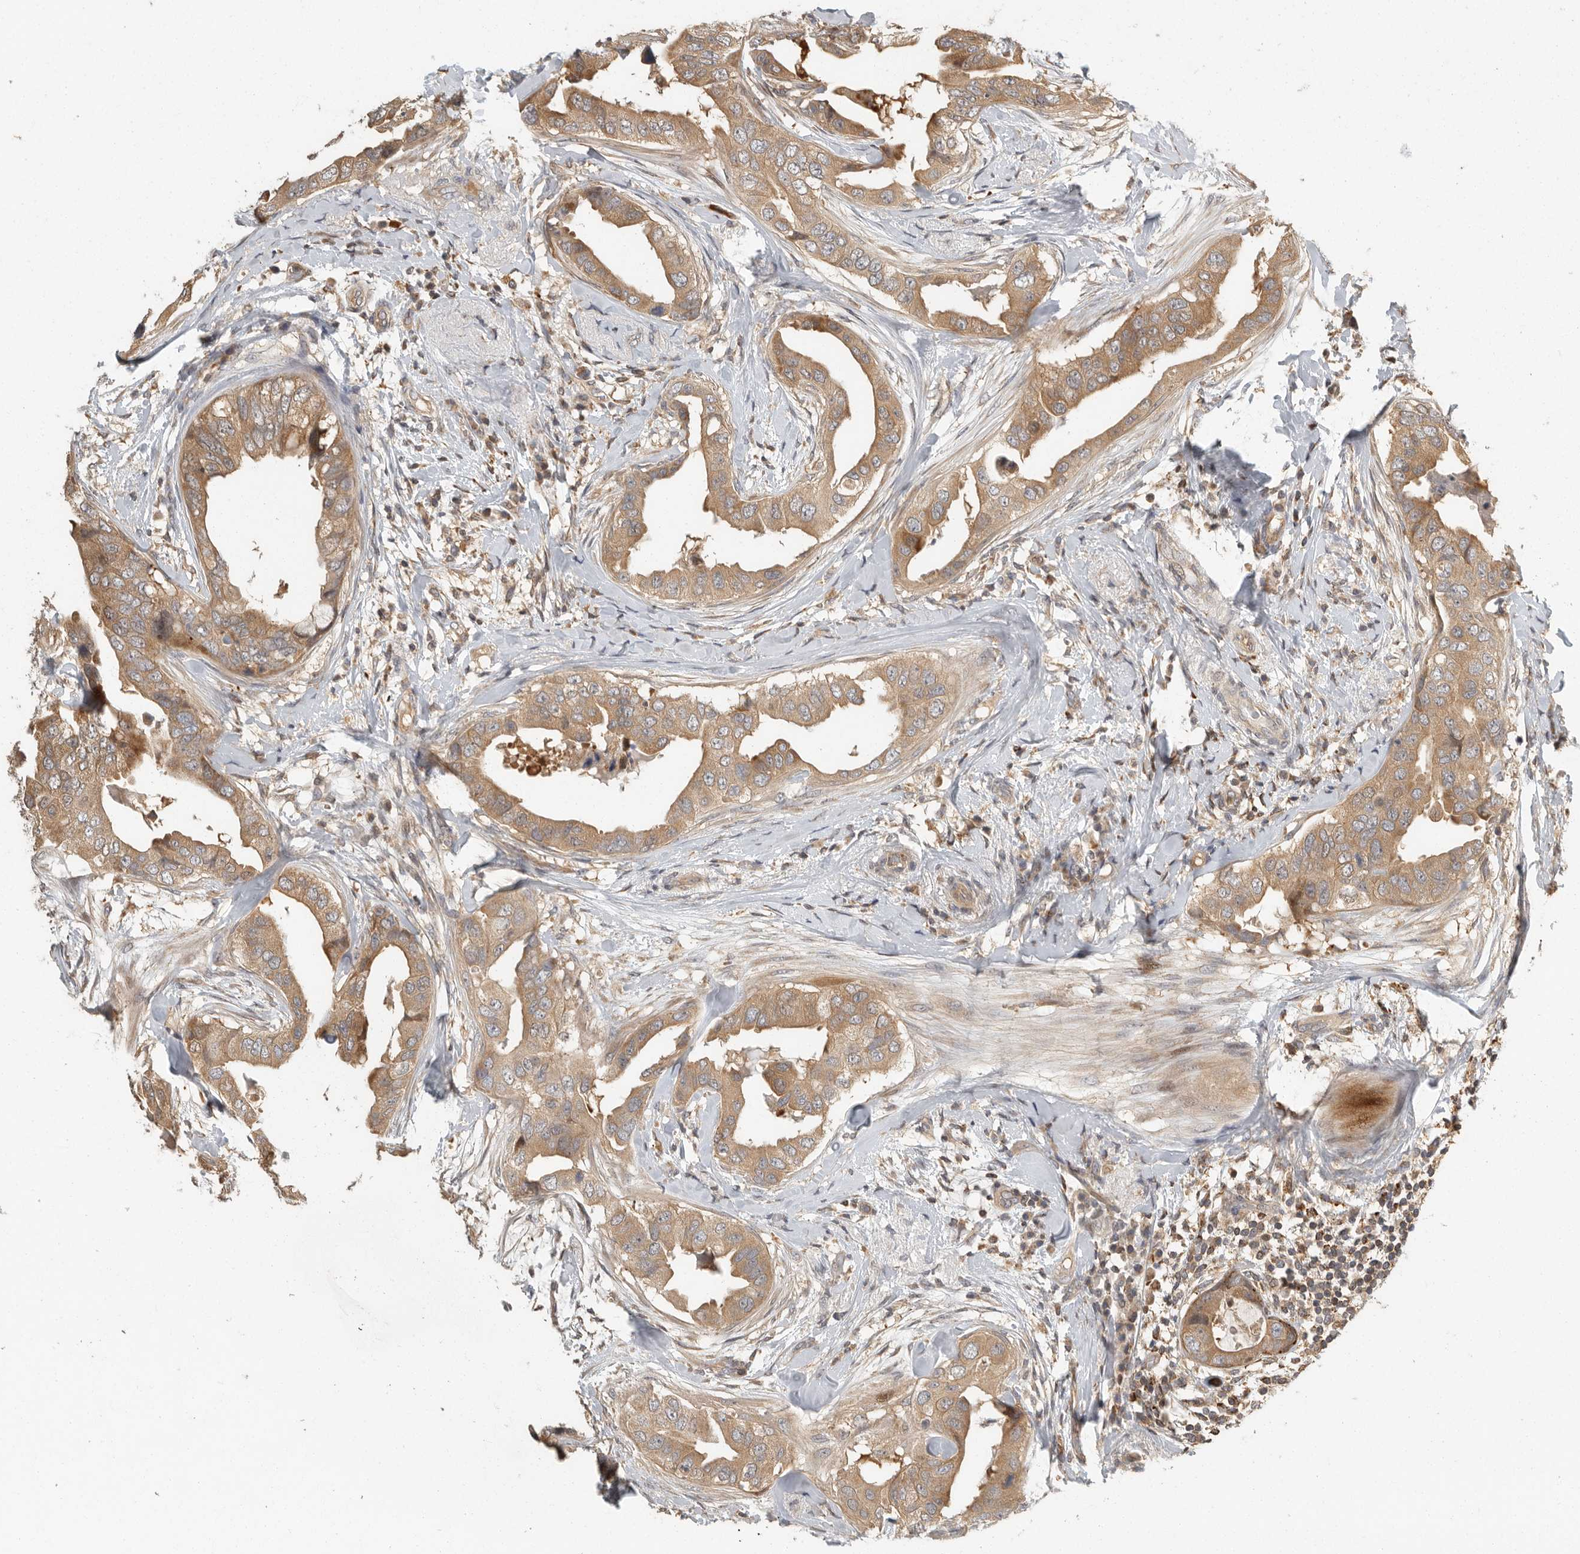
{"staining": {"intensity": "moderate", "quantity": ">75%", "location": "cytoplasmic/membranous"}, "tissue": "breast cancer", "cell_type": "Tumor cells", "image_type": "cancer", "snomed": [{"axis": "morphology", "description": "Duct carcinoma"}, {"axis": "topography", "description": "Breast"}], "caption": "Human breast cancer stained for a protein (brown) reveals moderate cytoplasmic/membranous positive staining in about >75% of tumor cells.", "gene": "SWT1", "patient": {"sex": "female", "age": 40}}